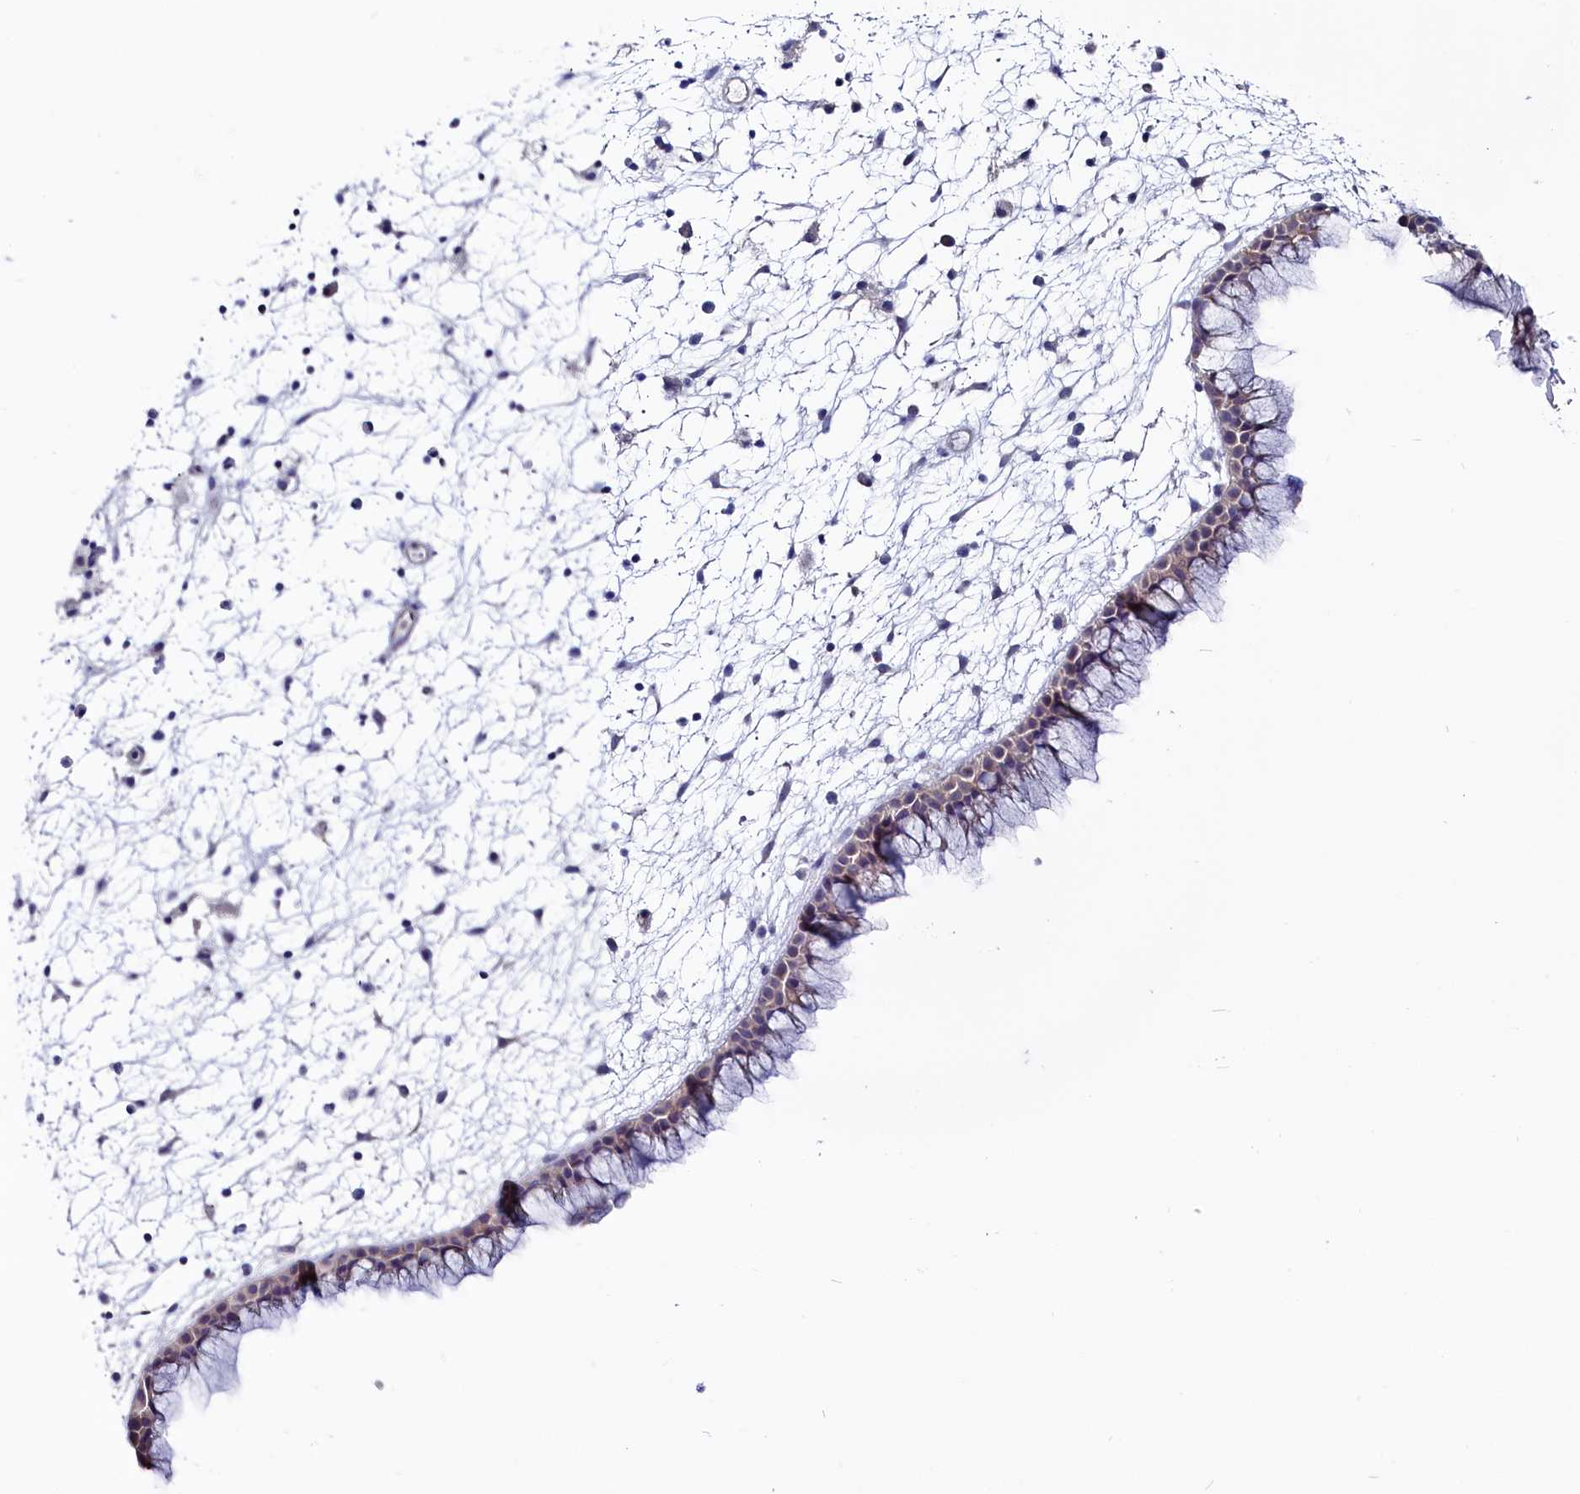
{"staining": {"intensity": "weak", "quantity": ">75%", "location": "cytoplasmic/membranous"}, "tissue": "nasopharynx", "cell_type": "Respiratory epithelial cells", "image_type": "normal", "snomed": [{"axis": "morphology", "description": "Normal tissue, NOS"}, {"axis": "morphology", "description": "Inflammation, NOS"}, {"axis": "morphology", "description": "Malignant melanoma, Metastatic site"}, {"axis": "topography", "description": "Nasopharynx"}], "caption": "Human nasopharynx stained with a brown dye reveals weak cytoplasmic/membranous positive staining in about >75% of respiratory epithelial cells.", "gene": "CIAPIN1", "patient": {"sex": "male", "age": 70}}